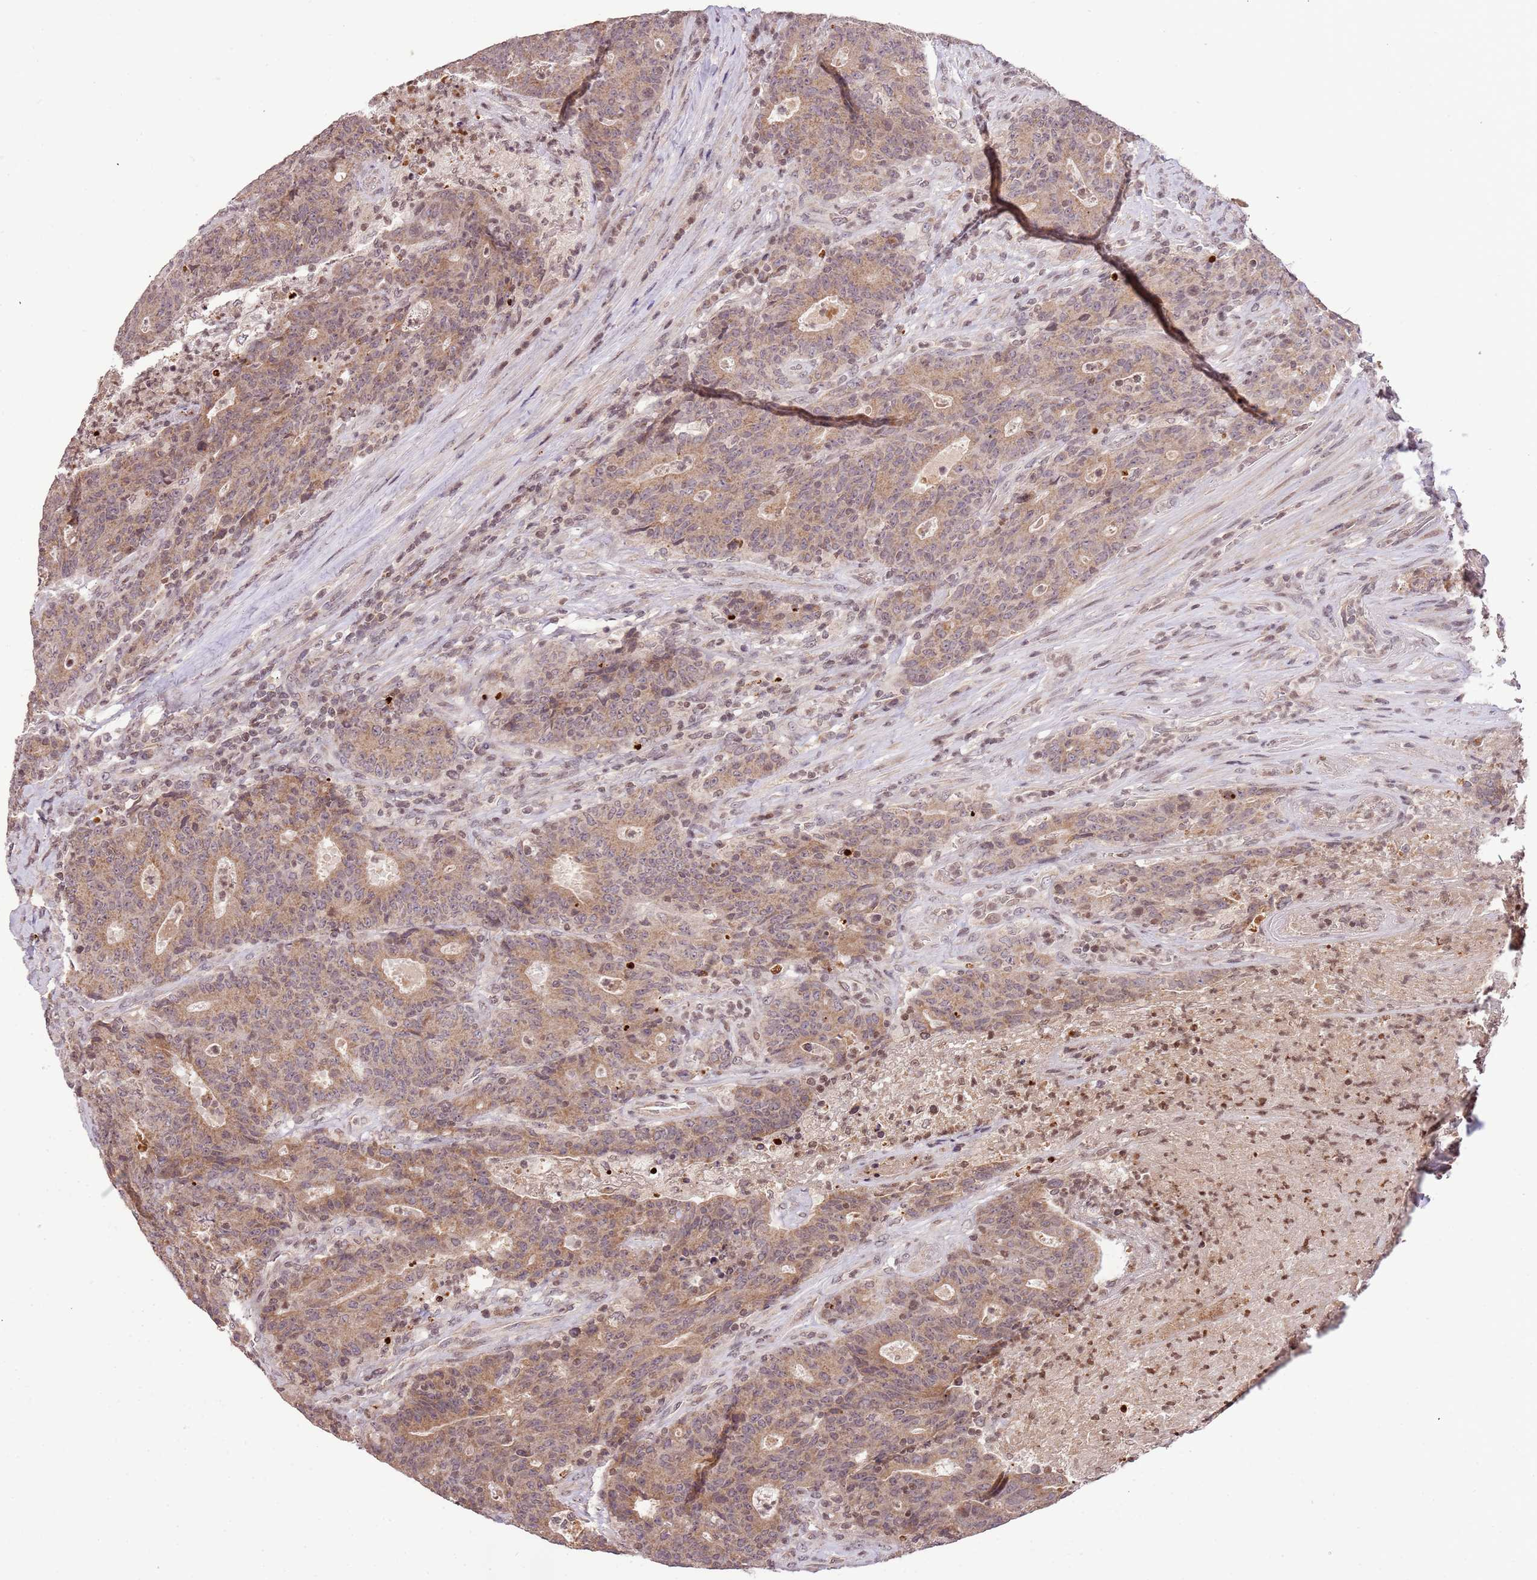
{"staining": {"intensity": "weak", "quantity": ">75%", "location": "cytoplasmic/membranous,nuclear"}, "tissue": "colorectal cancer", "cell_type": "Tumor cells", "image_type": "cancer", "snomed": [{"axis": "morphology", "description": "Adenocarcinoma, NOS"}, {"axis": "topography", "description": "Colon"}], "caption": "Colorectal cancer was stained to show a protein in brown. There is low levels of weak cytoplasmic/membranous and nuclear staining in about >75% of tumor cells. Immunohistochemistry stains the protein in brown and the nuclei are stained blue.", "gene": "SAMSN1", "patient": {"sex": "female", "age": 75}}